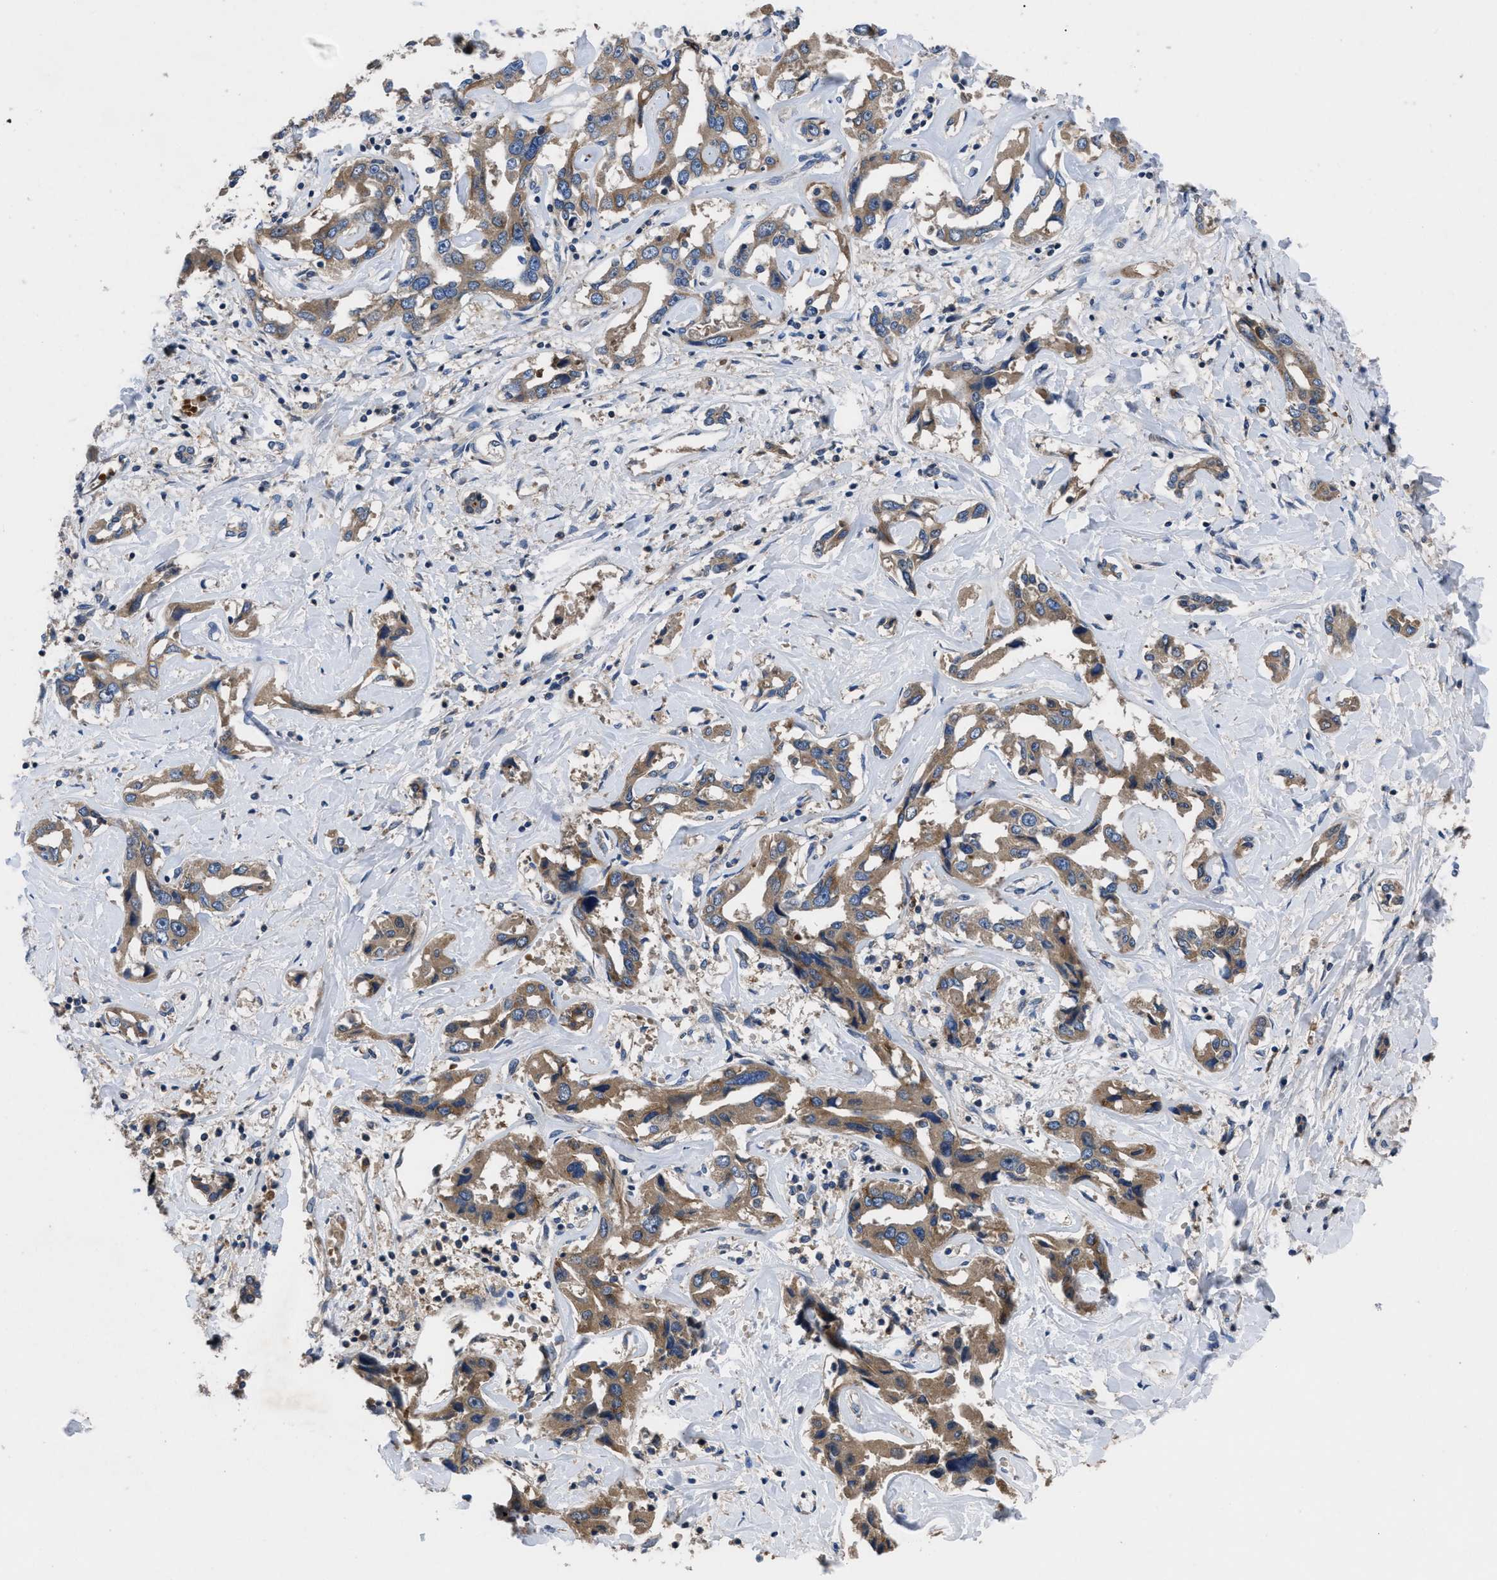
{"staining": {"intensity": "moderate", "quantity": ">75%", "location": "cytoplasmic/membranous"}, "tissue": "liver cancer", "cell_type": "Tumor cells", "image_type": "cancer", "snomed": [{"axis": "morphology", "description": "Cholangiocarcinoma"}, {"axis": "topography", "description": "Liver"}], "caption": "Approximately >75% of tumor cells in human liver cancer show moderate cytoplasmic/membranous protein expression as visualized by brown immunohistochemical staining.", "gene": "YBEY", "patient": {"sex": "male", "age": 59}}